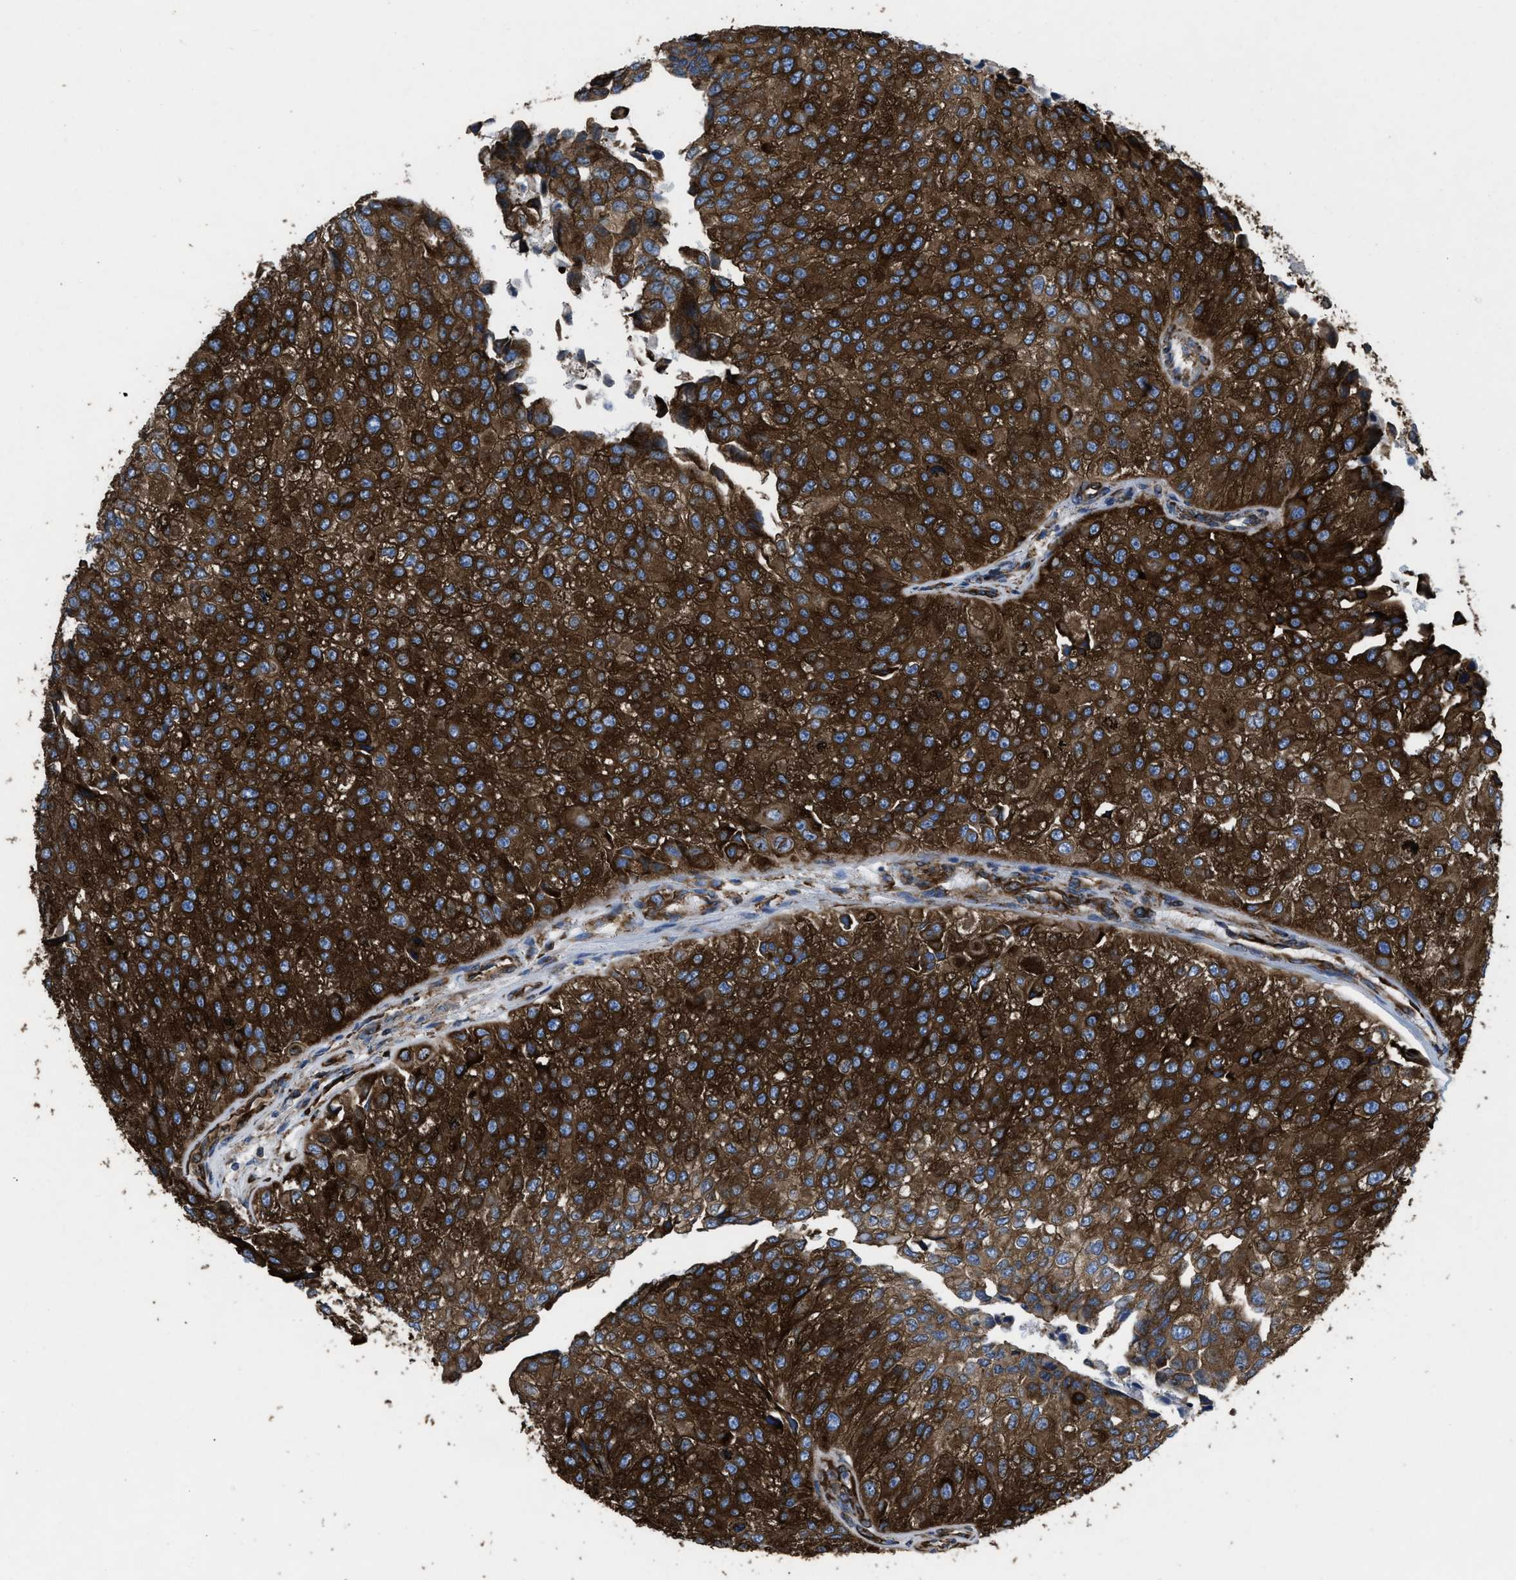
{"staining": {"intensity": "strong", "quantity": ">75%", "location": "cytoplasmic/membranous"}, "tissue": "urothelial cancer", "cell_type": "Tumor cells", "image_type": "cancer", "snomed": [{"axis": "morphology", "description": "Urothelial carcinoma, High grade"}, {"axis": "topography", "description": "Kidney"}, {"axis": "topography", "description": "Urinary bladder"}], "caption": "Urothelial cancer stained for a protein reveals strong cytoplasmic/membranous positivity in tumor cells.", "gene": "CAPRIN1", "patient": {"sex": "male", "age": 77}}